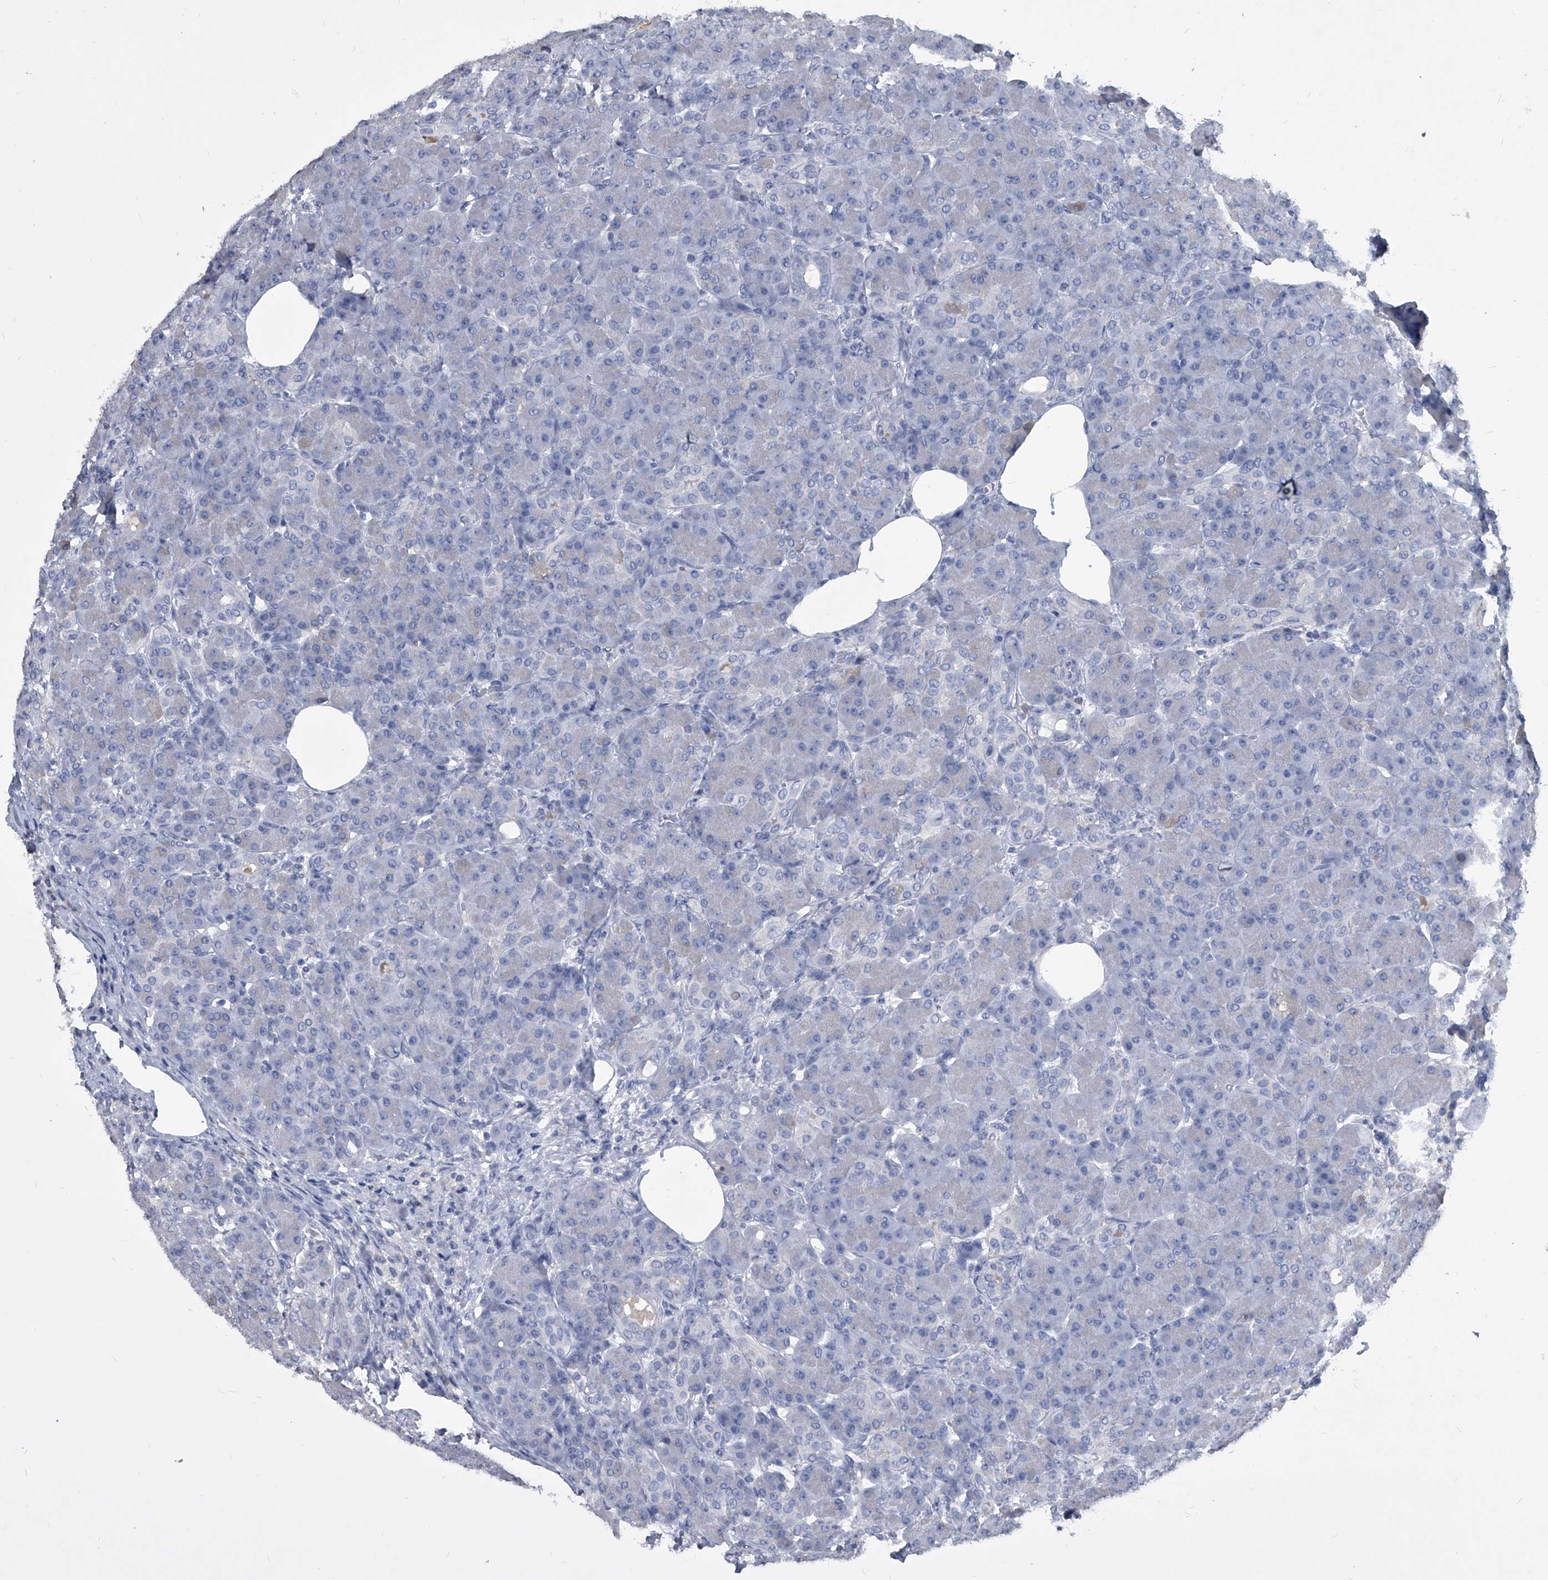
{"staining": {"intensity": "negative", "quantity": "none", "location": "none"}, "tissue": "pancreas", "cell_type": "Exocrine glandular cells", "image_type": "normal", "snomed": [{"axis": "morphology", "description": "Normal tissue, NOS"}, {"axis": "topography", "description": "Pancreas"}], "caption": "This is a photomicrograph of immunohistochemistry (IHC) staining of unremarkable pancreas, which shows no staining in exocrine glandular cells.", "gene": "BCAS1", "patient": {"sex": "male", "age": 63}}